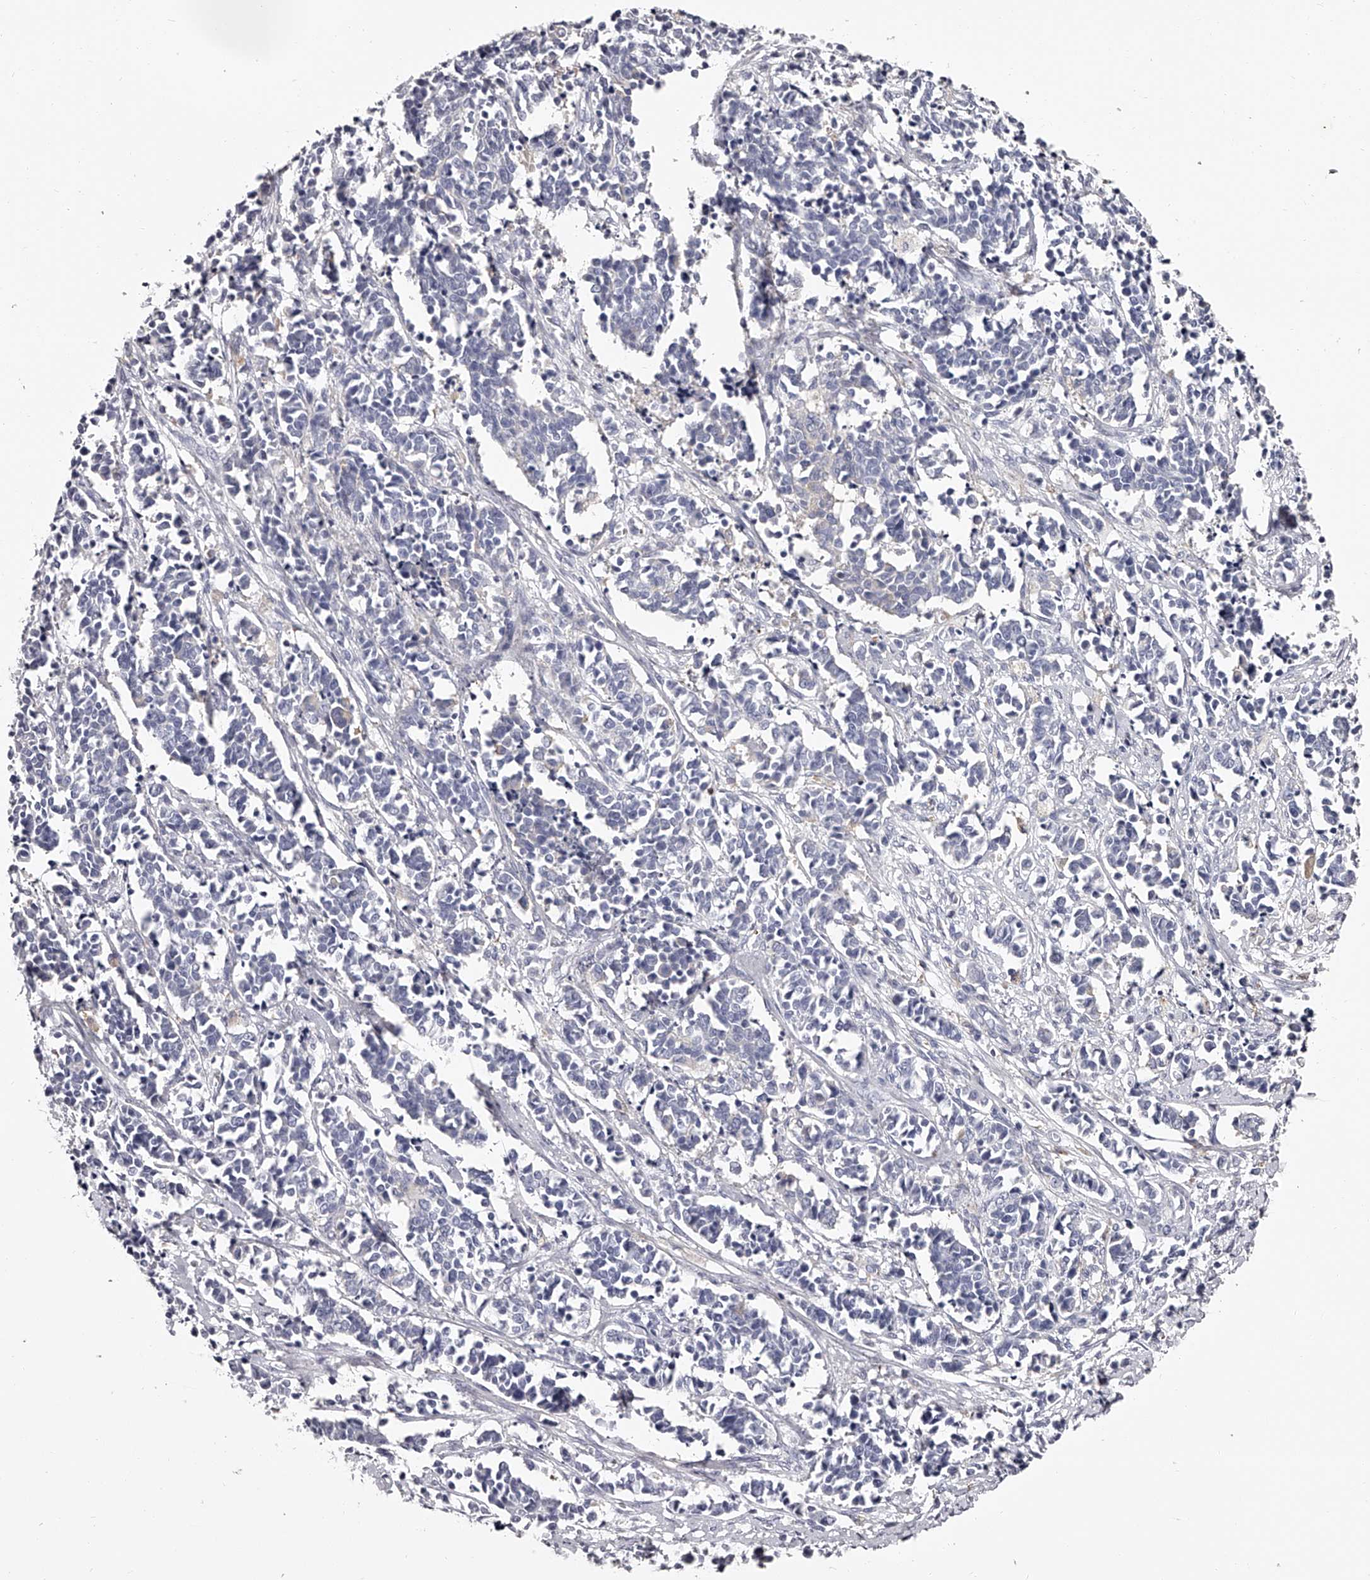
{"staining": {"intensity": "negative", "quantity": "none", "location": "none"}, "tissue": "cervical cancer", "cell_type": "Tumor cells", "image_type": "cancer", "snomed": [{"axis": "morphology", "description": "Normal tissue, NOS"}, {"axis": "morphology", "description": "Squamous cell carcinoma, NOS"}, {"axis": "topography", "description": "Cervix"}], "caption": "DAB (3,3'-diaminobenzidine) immunohistochemical staining of squamous cell carcinoma (cervical) demonstrates no significant staining in tumor cells.", "gene": "PACSIN1", "patient": {"sex": "female", "age": 35}}